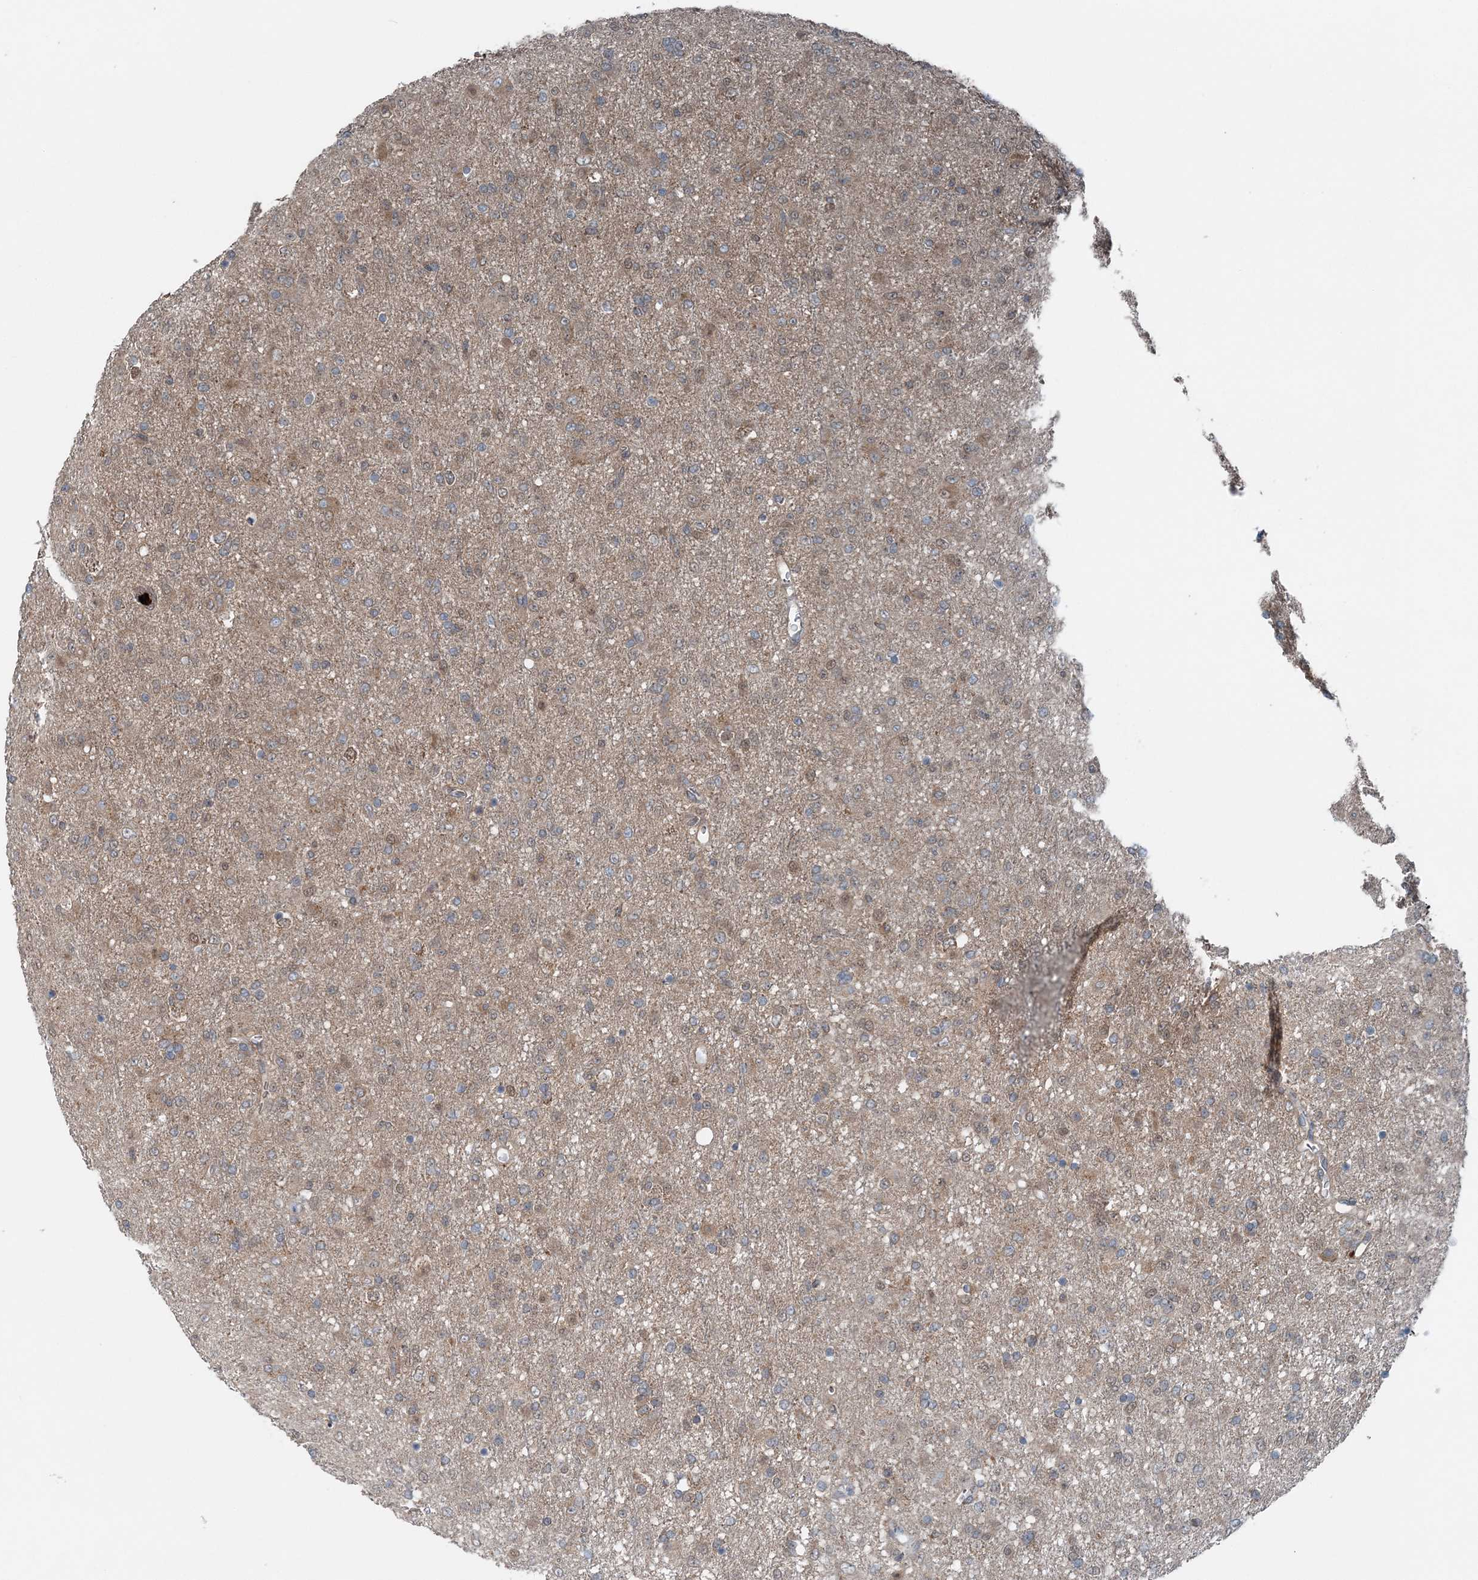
{"staining": {"intensity": "weak", "quantity": "<25%", "location": "cytoplasmic/membranous"}, "tissue": "glioma", "cell_type": "Tumor cells", "image_type": "cancer", "snomed": [{"axis": "morphology", "description": "Glioma, malignant, Low grade"}, {"axis": "topography", "description": "Brain"}], "caption": "Tumor cells show no significant protein staining in malignant glioma (low-grade).", "gene": "ASNSD1", "patient": {"sex": "male", "age": 65}}